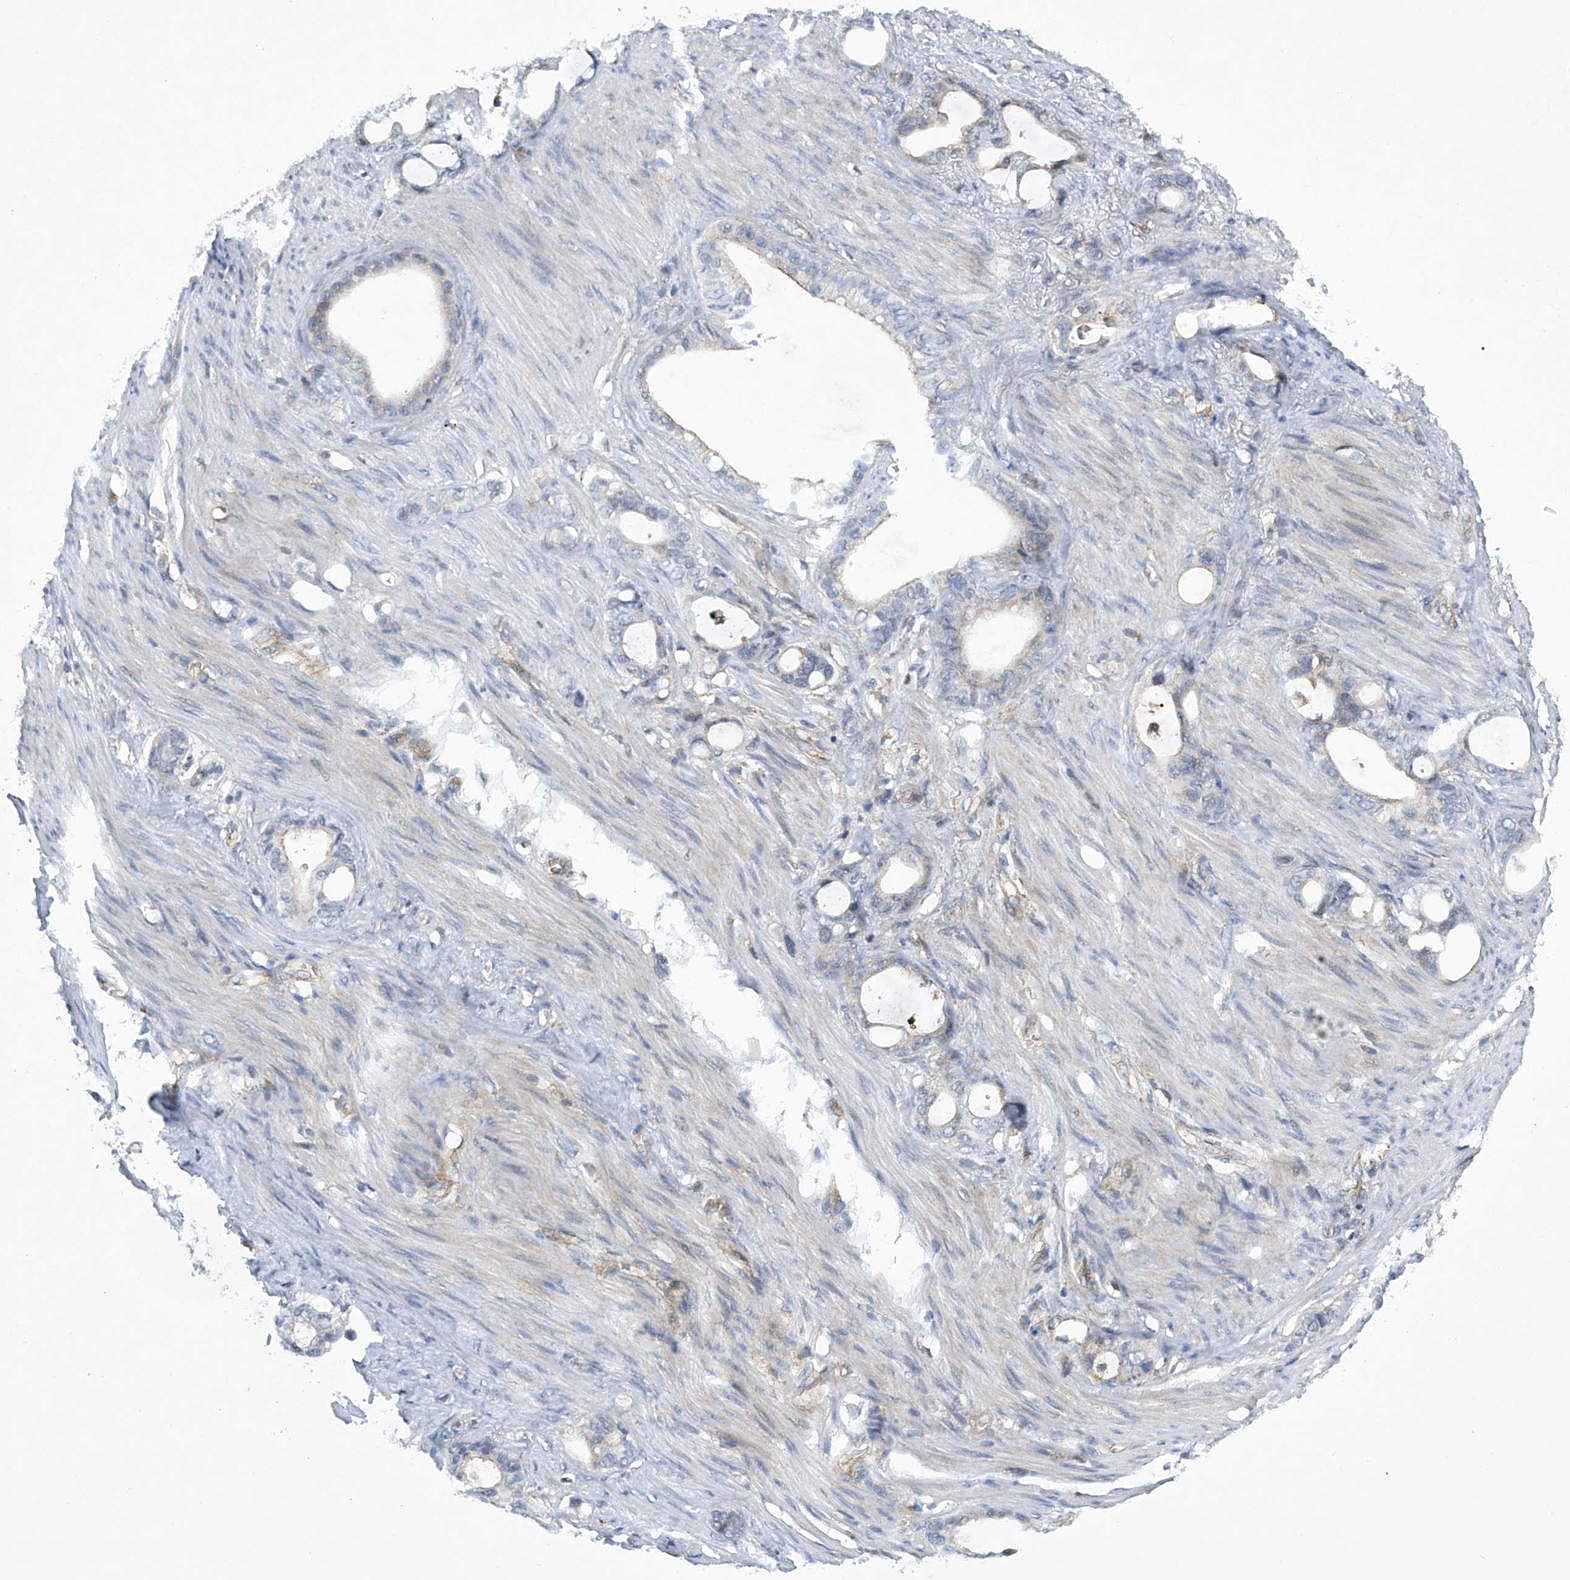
{"staining": {"intensity": "negative", "quantity": "none", "location": "none"}, "tissue": "stomach cancer", "cell_type": "Tumor cells", "image_type": "cancer", "snomed": [{"axis": "morphology", "description": "Adenocarcinoma, NOS"}, {"axis": "topography", "description": "Stomach"}], "caption": "High magnification brightfield microscopy of adenocarcinoma (stomach) stained with DAB (brown) and counterstained with hematoxylin (blue): tumor cells show no significant staining. Brightfield microscopy of immunohistochemistry stained with DAB (brown) and hematoxylin (blue), captured at high magnification.", "gene": "CISH", "patient": {"sex": "female", "age": 75}}